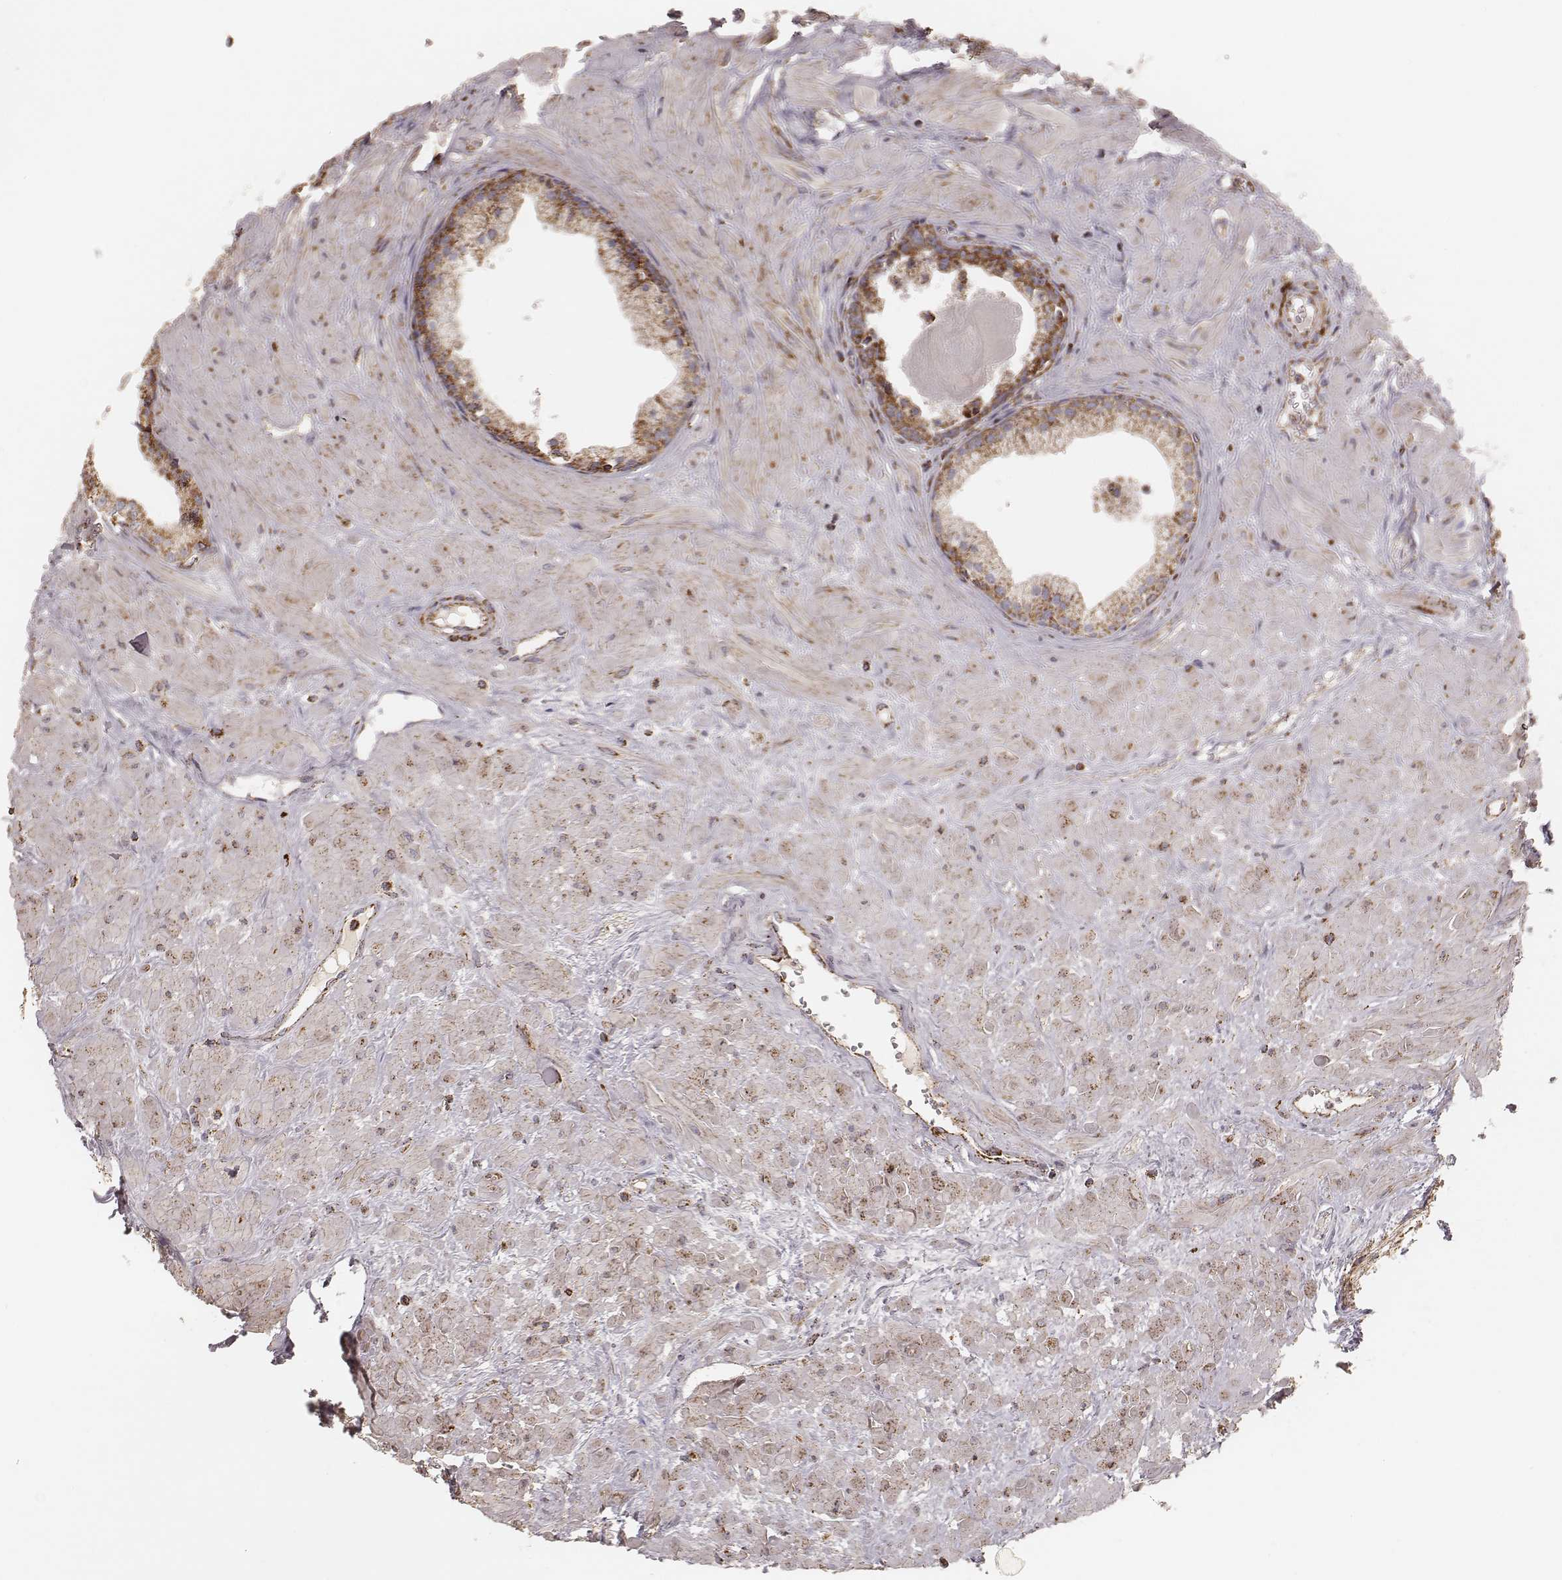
{"staining": {"intensity": "strong", "quantity": ">75%", "location": "cytoplasmic/membranous"}, "tissue": "prostate", "cell_type": "Glandular cells", "image_type": "normal", "snomed": [{"axis": "morphology", "description": "Normal tissue, NOS"}, {"axis": "topography", "description": "Prostate"}], "caption": "Immunohistochemistry (IHC) image of normal prostate: prostate stained using immunohistochemistry (IHC) displays high levels of strong protein expression localized specifically in the cytoplasmic/membranous of glandular cells, appearing as a cytoplasmic/membranous brown color.", "gene": "CS", "patient": {"sex": "male", "age": 48}}